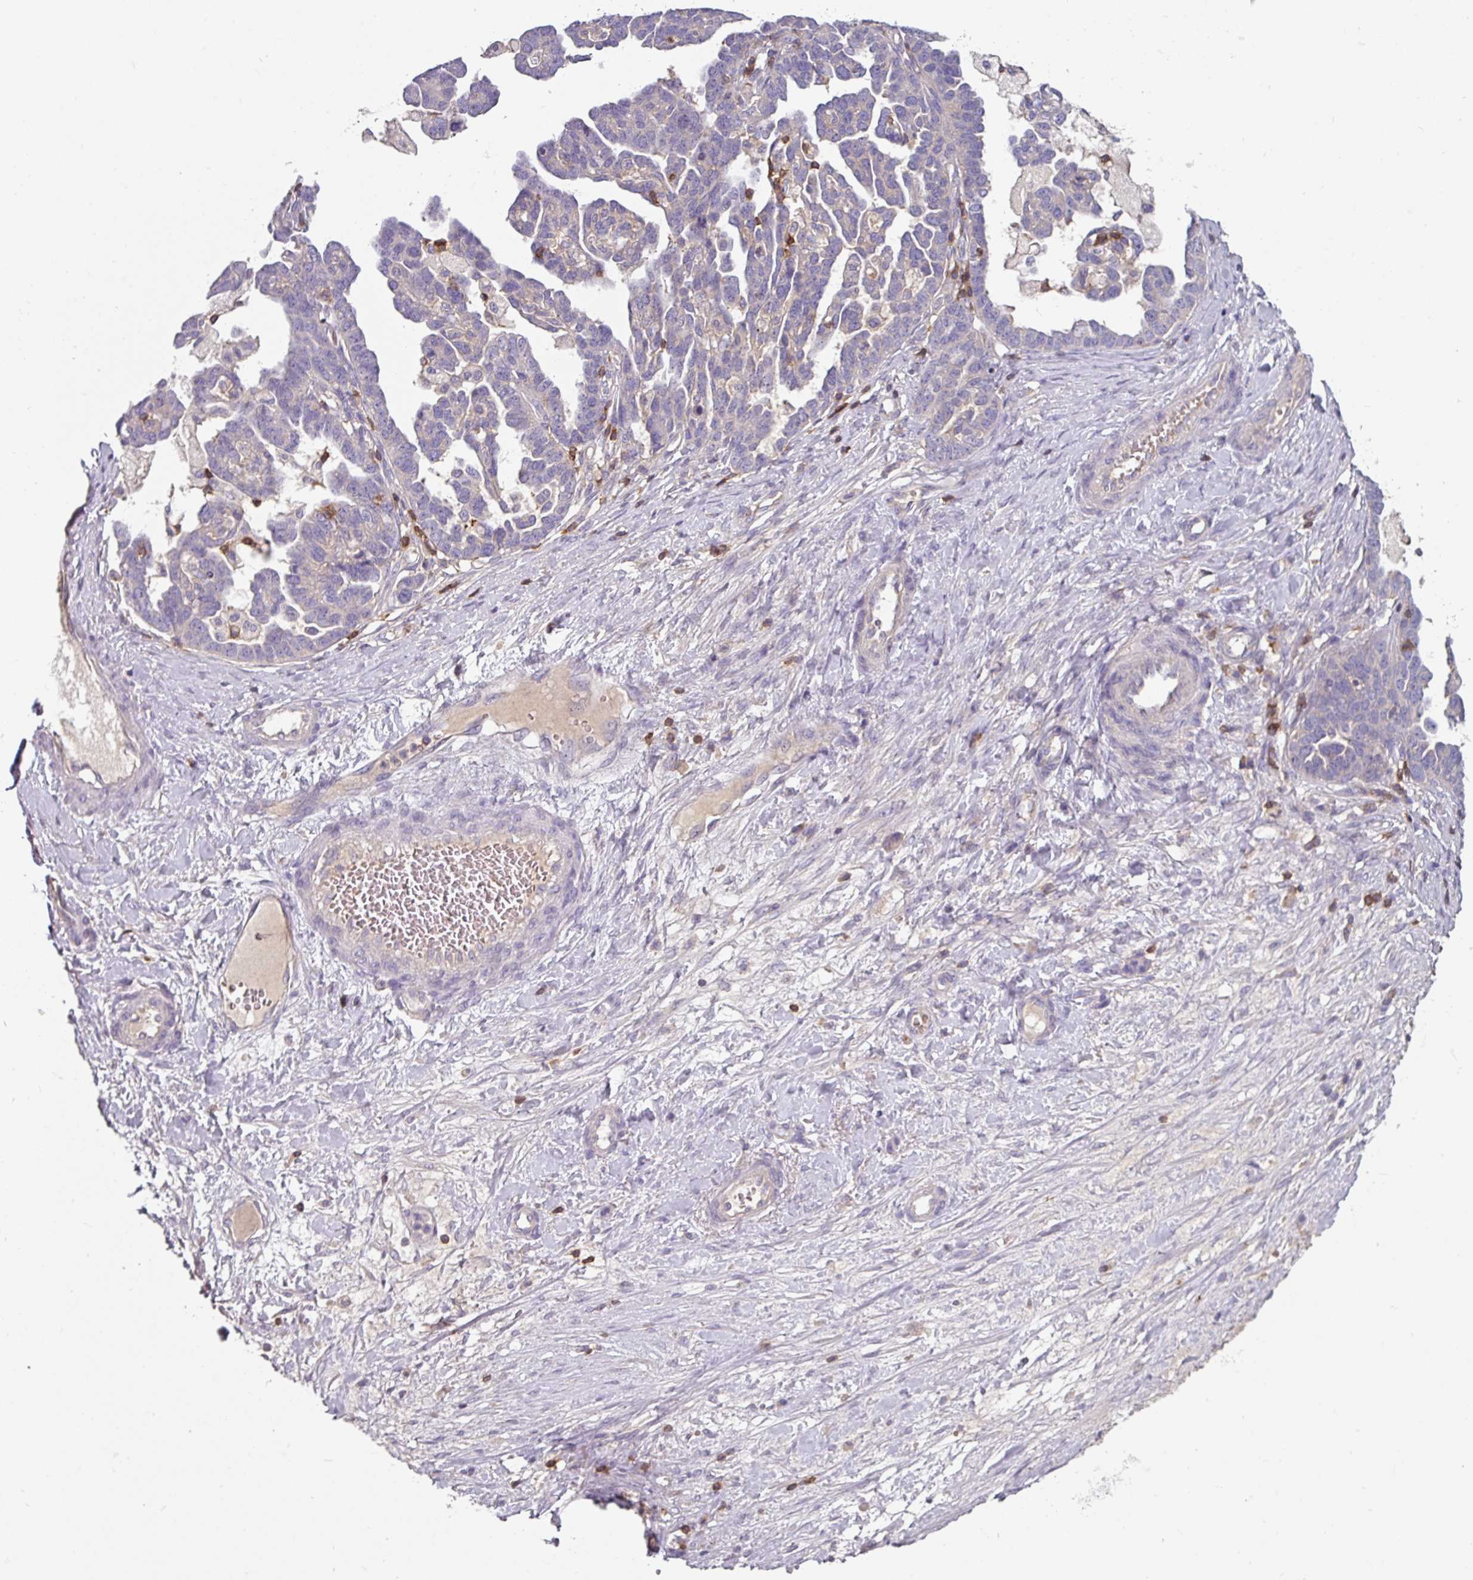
{"staining": {"intensity": "negative", "quantity": "none", "location": "none"}, "tissue": "ovarian cancer", "cell_type": "Tumor cells", "image_type": "cancer", "snomed": [{"axis": "morphology", "description": "Cystadenocarcinoma, serous, NOS"}, {"axis": "topography", "description": "Ovary"}], "caption": "A high-resolution image shows IHC staining of serous cystadenocarcinoma (ovarian), which reveals no significant expression in tumor cells.", "gene": "CD3G", "patient": {"sex": "female", "age": 54}}